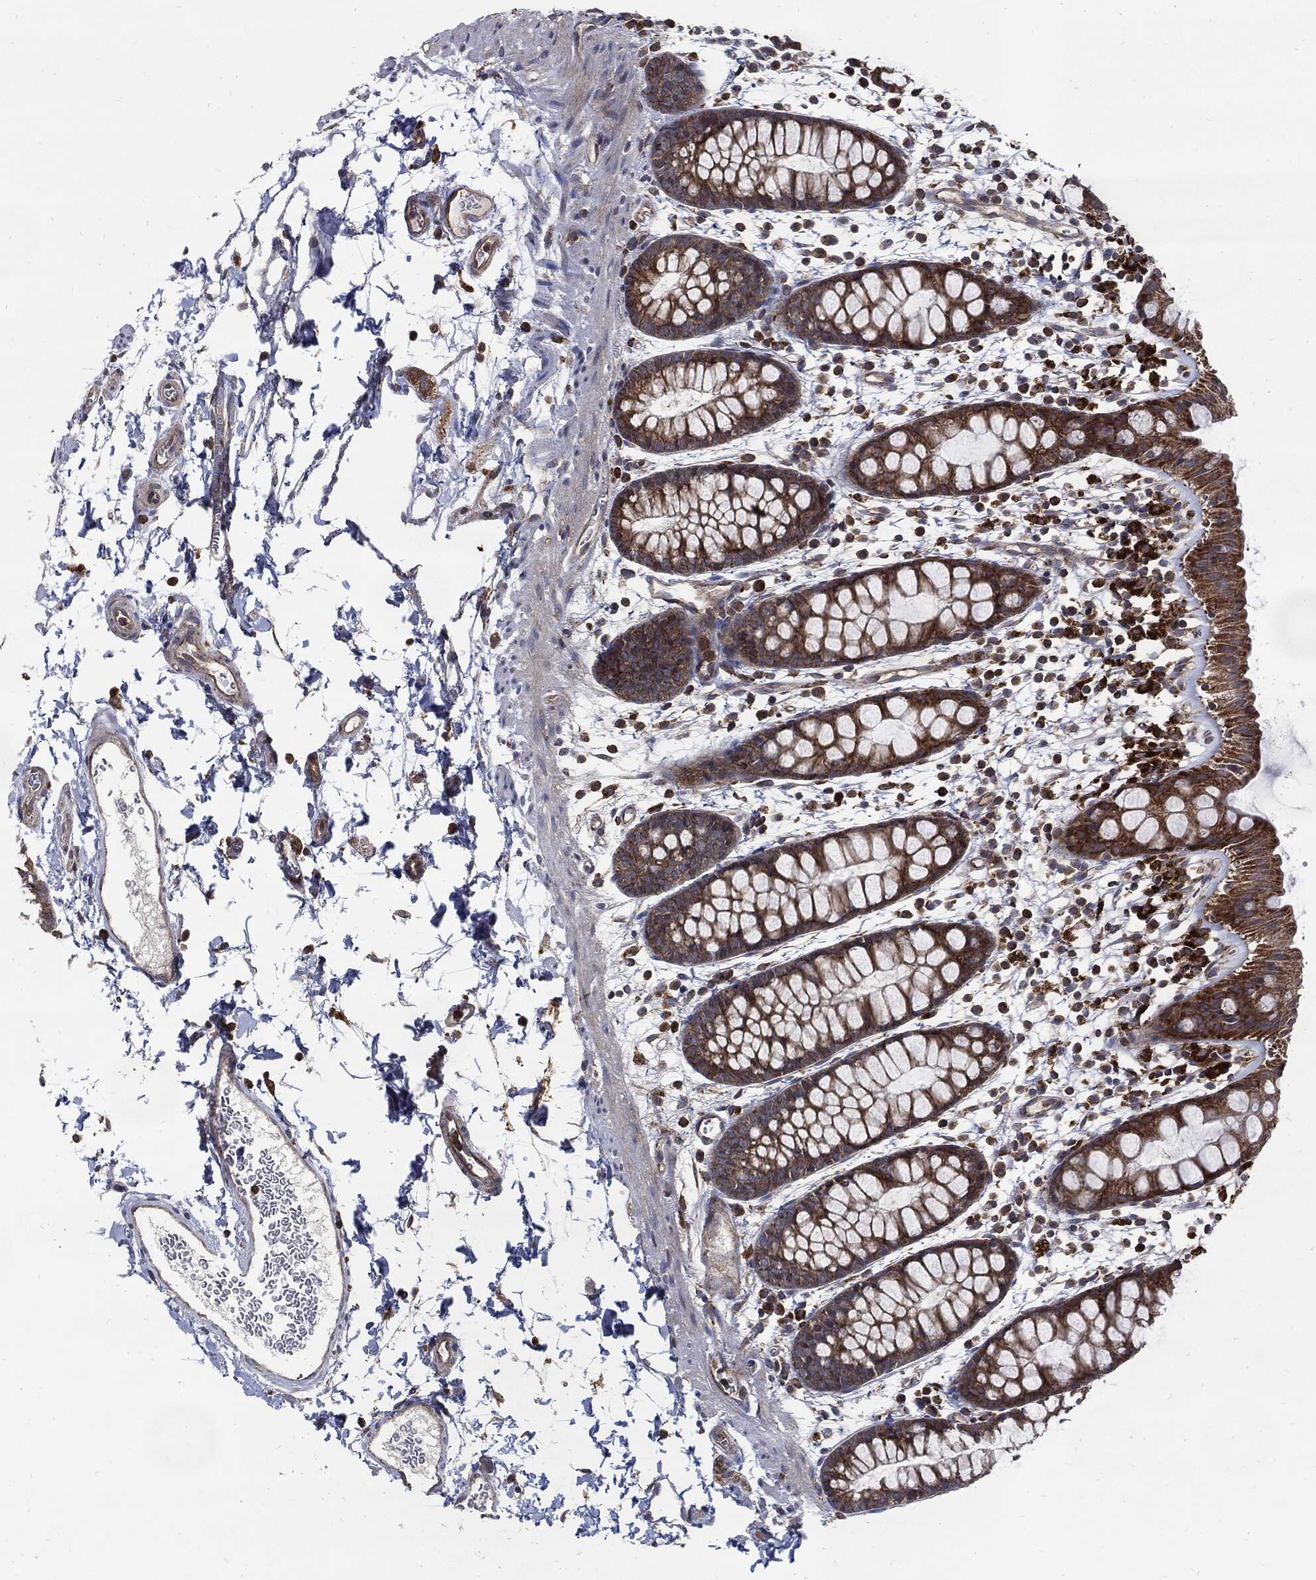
{"staining": {"intensity": "moderate", "quantity": "25%-75%", "location": "cytoplasmic/membranous"}, "tissue": "rectum", "cell_type": "Glandular cells", "image_type": "normal", "snomed": [{"axis": "morphology", "description": "Normal tissue, NOS"}, {"axis": "topography", "description": "Rectum"}], "caption": "Immunohistochemistry of unremarkable human rectum shows medium levels of moderate cytoplasmic/membranous staining in approximately 25%-75% of glandular cells.", "gene": "SLC31A2", "patient": {"sex": "male", "age": 57}}